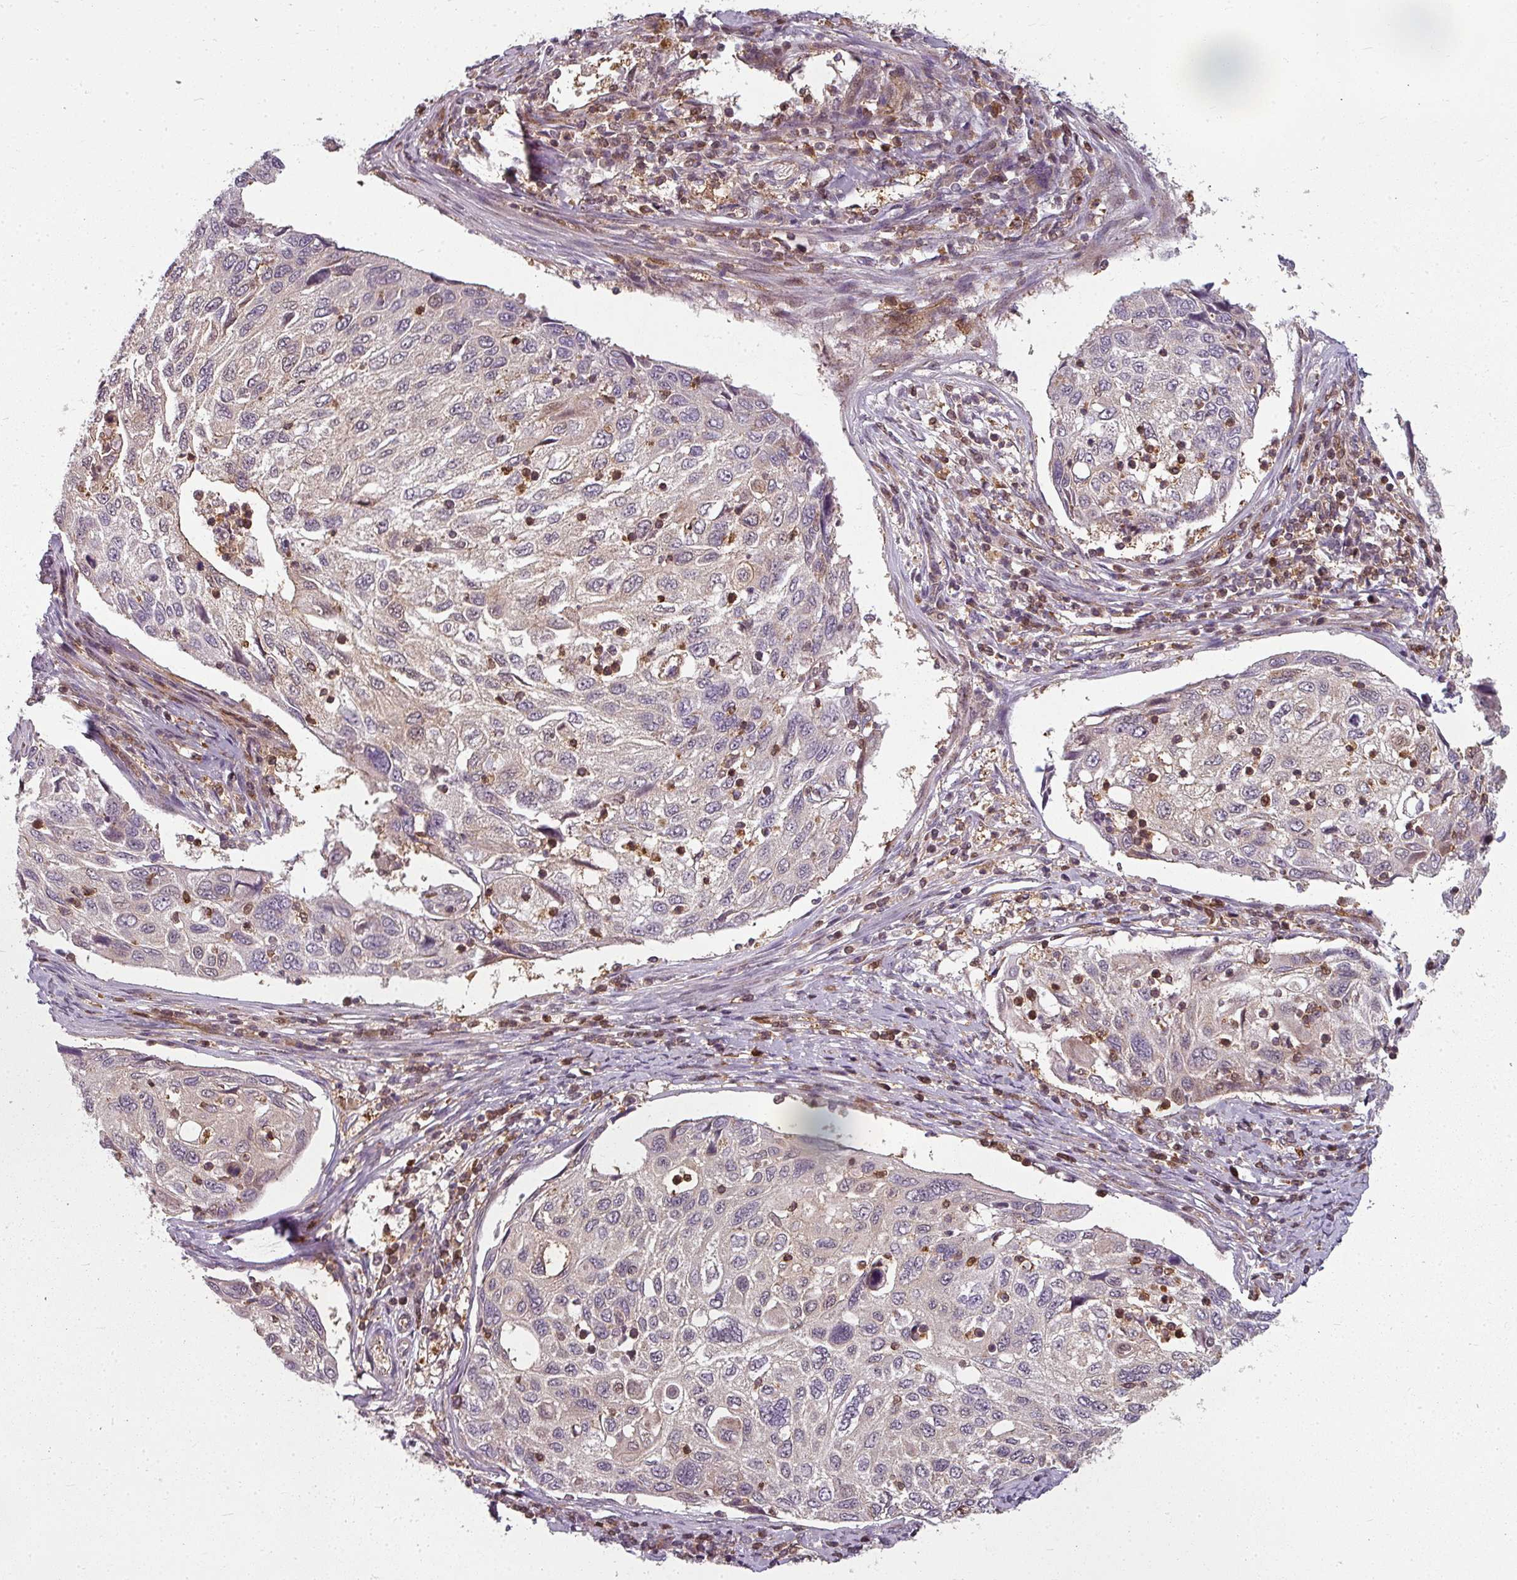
{"staining": {"intensity": "negative", "quantity": "none", "location": "none"}, "tissue": "cervical cancer", "cell_type": "Tumor cells", "image_type": "cancer", "snomed": [{"axis": "morphology", "description": "Squamous cell carcinoma, NOS"}, {"axis": "topography", "description": "Cervix"}], "caption": "The IHC histopathology image has no significant positivity in tumor cells of cervical cancer tissue.", "gene": "CLIC1", "patient": {"sex": "female", "age": 70}}